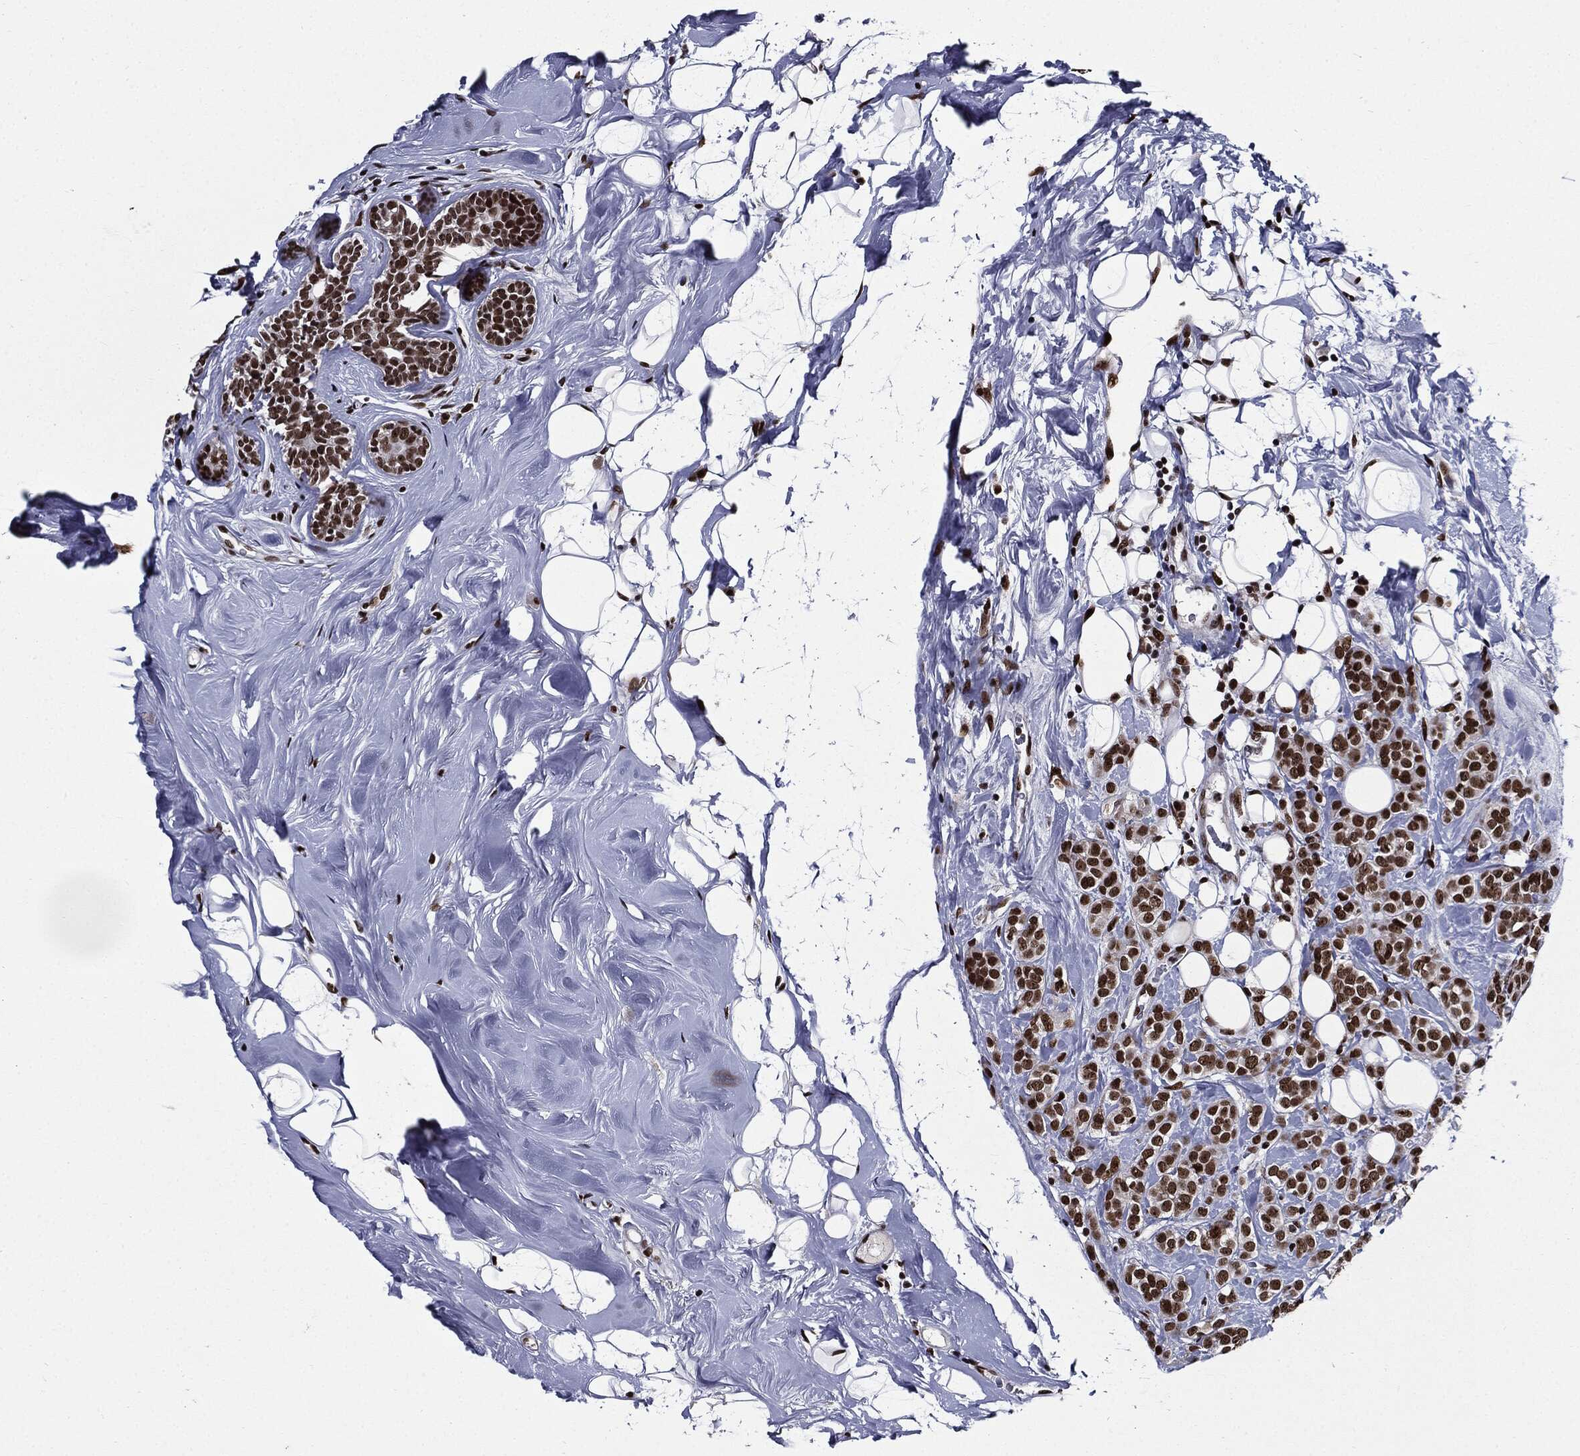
{"staining": {"intensity": "strong", "quantity": ">75%", "location": "nuclear"}, "tissue": "breast cancer", "cell_type": "Tumor cells", "image_type": "cancer", "snomed": [{"axis": "morphology", "description": "Lobular carcinoma"}, {"axis": "topography", "description": "Breast"}], "caption": "Approximately >75% of tumor cells in breast lobular carcinoma exhibit strong nuclear protein staining as visualized by brown immunohistochemical staining.", "gene": "ZFP91", "patient": {"sex": "female", "age": 49}}